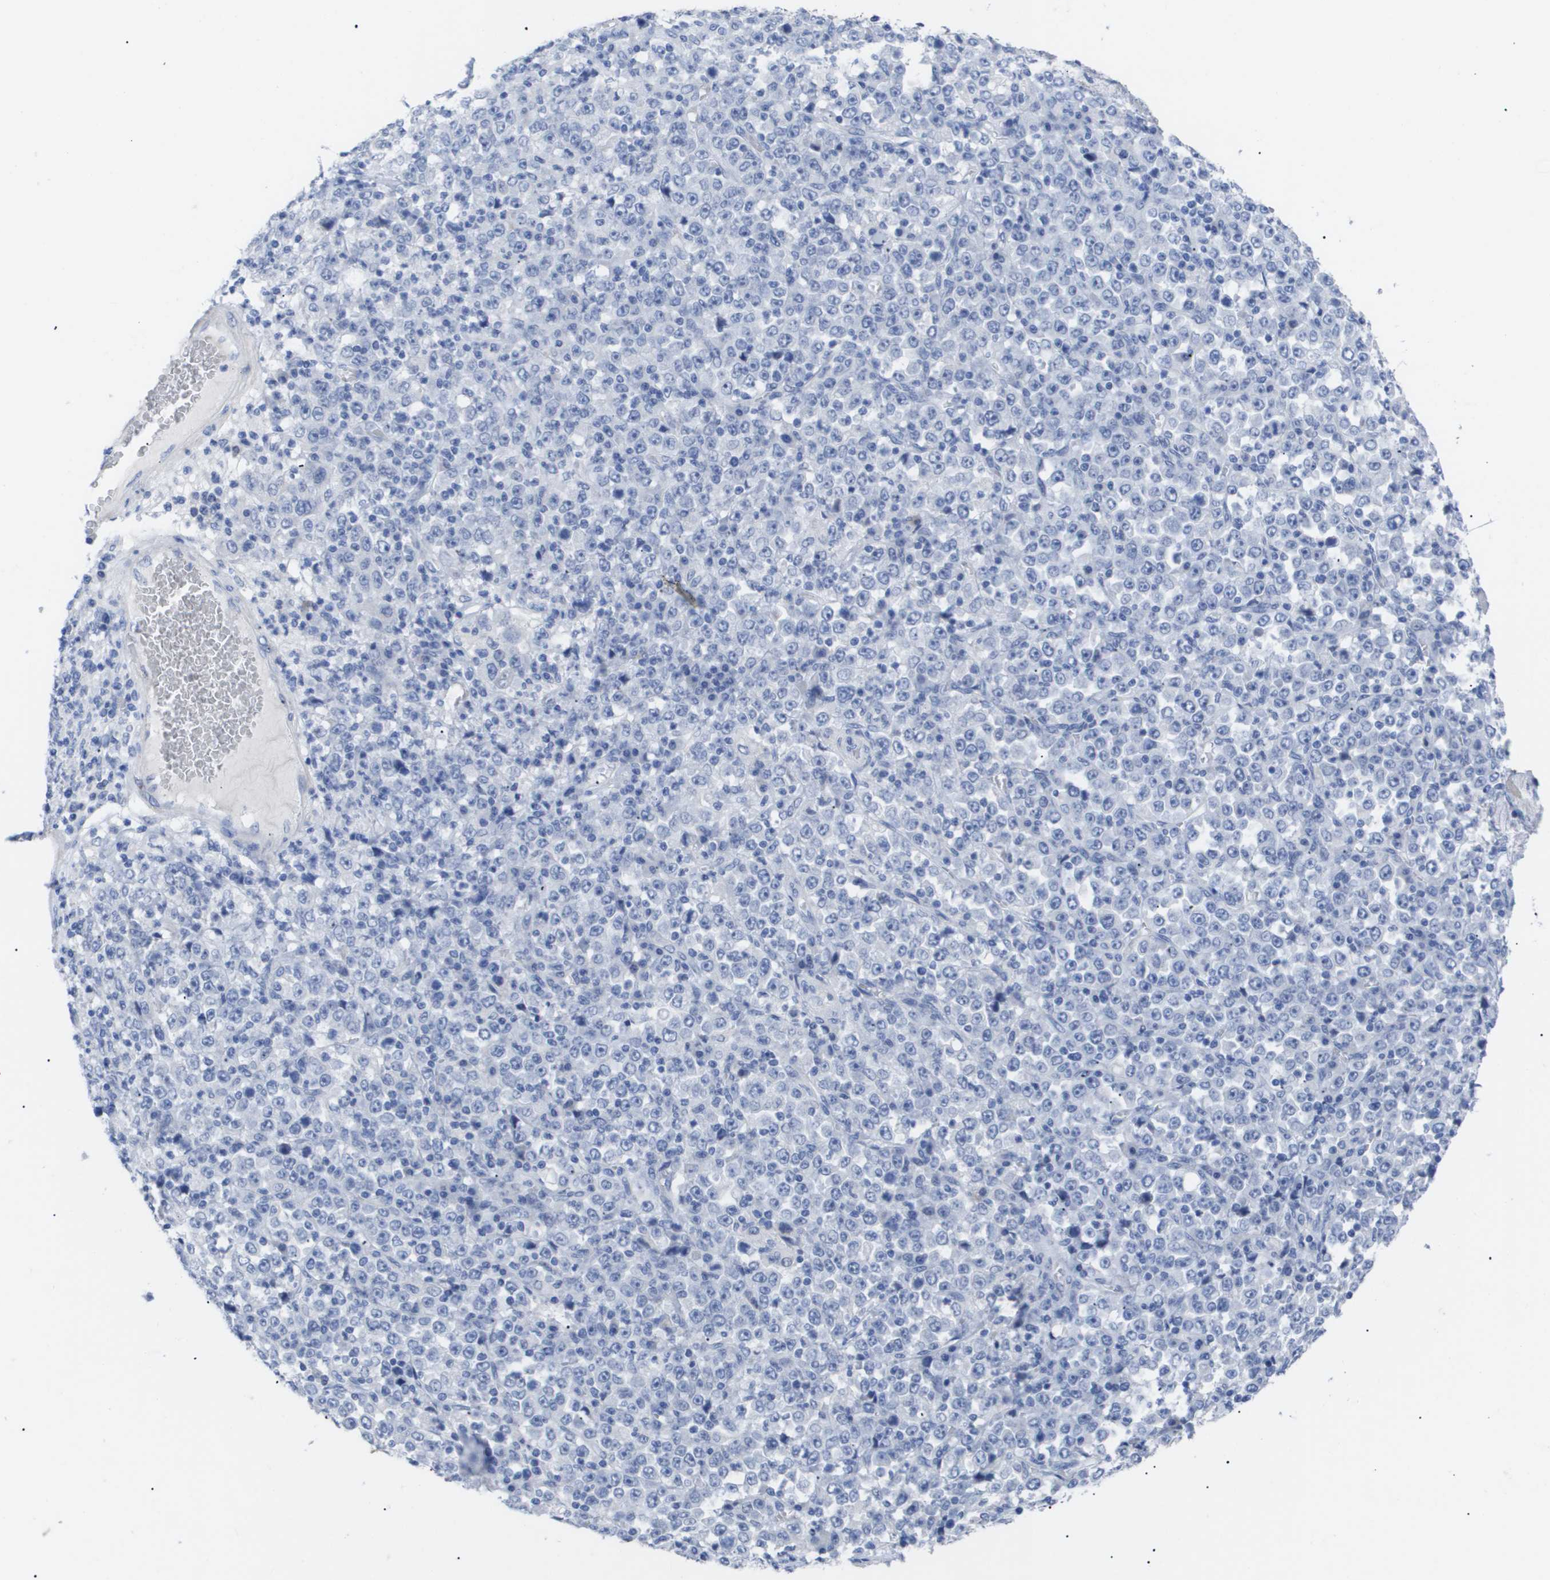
{"staining": {"intensity": "negative", "quantity": "none", "location": "none"}, "tissue": "stomach cancer", "cell_type": "Tumor cells", "image_type": "cancer", "snomed": [{"axis": "morphology", "description": "Normal tissue, NOS"}, {"axis": "morphology", "description": "Adenocarcinoma, NOS"}, {"axis": "topography", "description": "Stomach, upper"}, {"axis": "topography", "description": "Stomach"}], "caption": "This is an immunohistochemistry (IHC) histopathology image of human stomach adenocarcinoma. There is no expression in tumor cells.", "gene": "CAV3", "patient": {"sex": "male", "age": 59}}